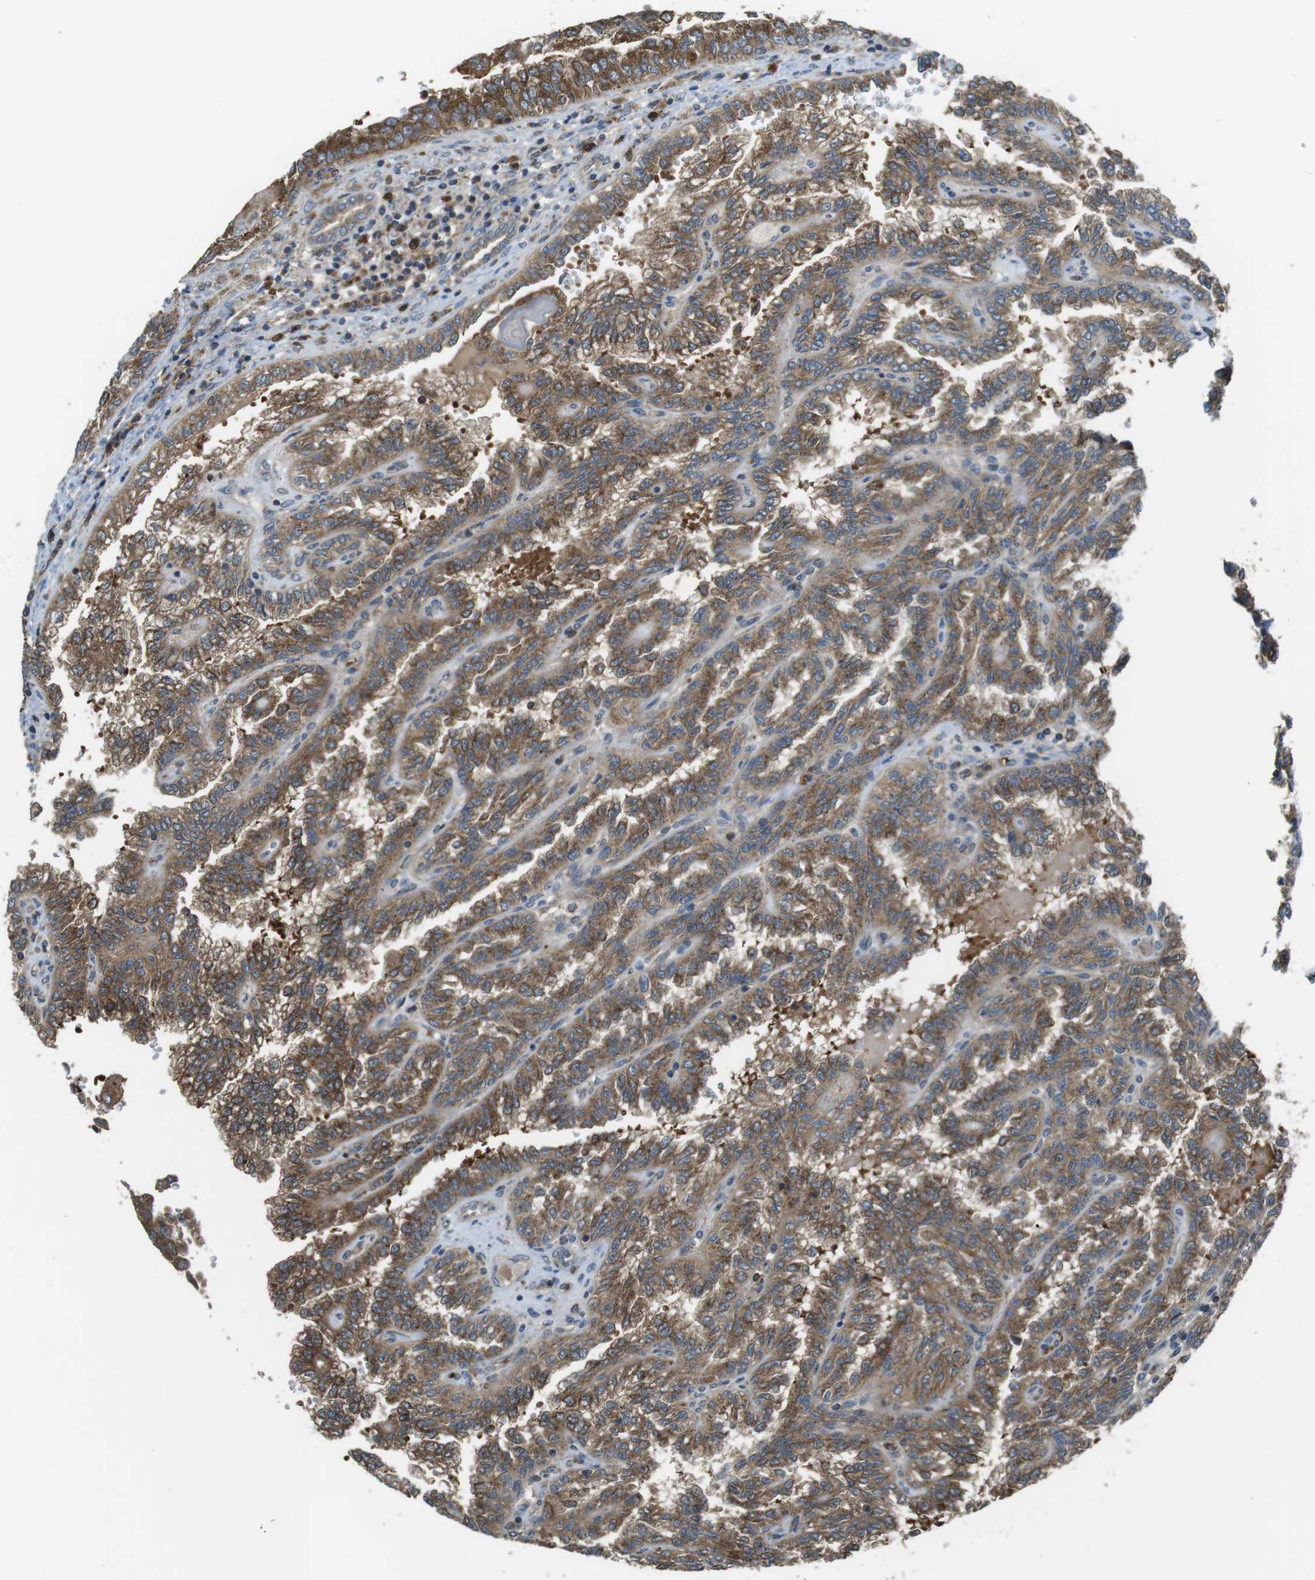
{"staining": {"intensity": "moderate", "quantity": ">75%", "location": "cytoplasmic/membranous"}, "tissue": "renal cancer", "cell_type": "Tumor cells", "image_type": "cancer", "snomed": [{"axis": "morphology", "description": "Inflammation, NOS"}, {"axis": "morphology", "description": "Adenocarcinoma, NOS"}, {"axis": "topography", "description": "Kidney"}], "caption": "There is medium levels of moderate cytoplasmic/membranous expression in tumor cells of adenocarcinoma (renal), as demonstrated by immunohistochemical staining (brown color).", "gene": "LRRC3B", "patient": {"sex": "male", "age": 68}}